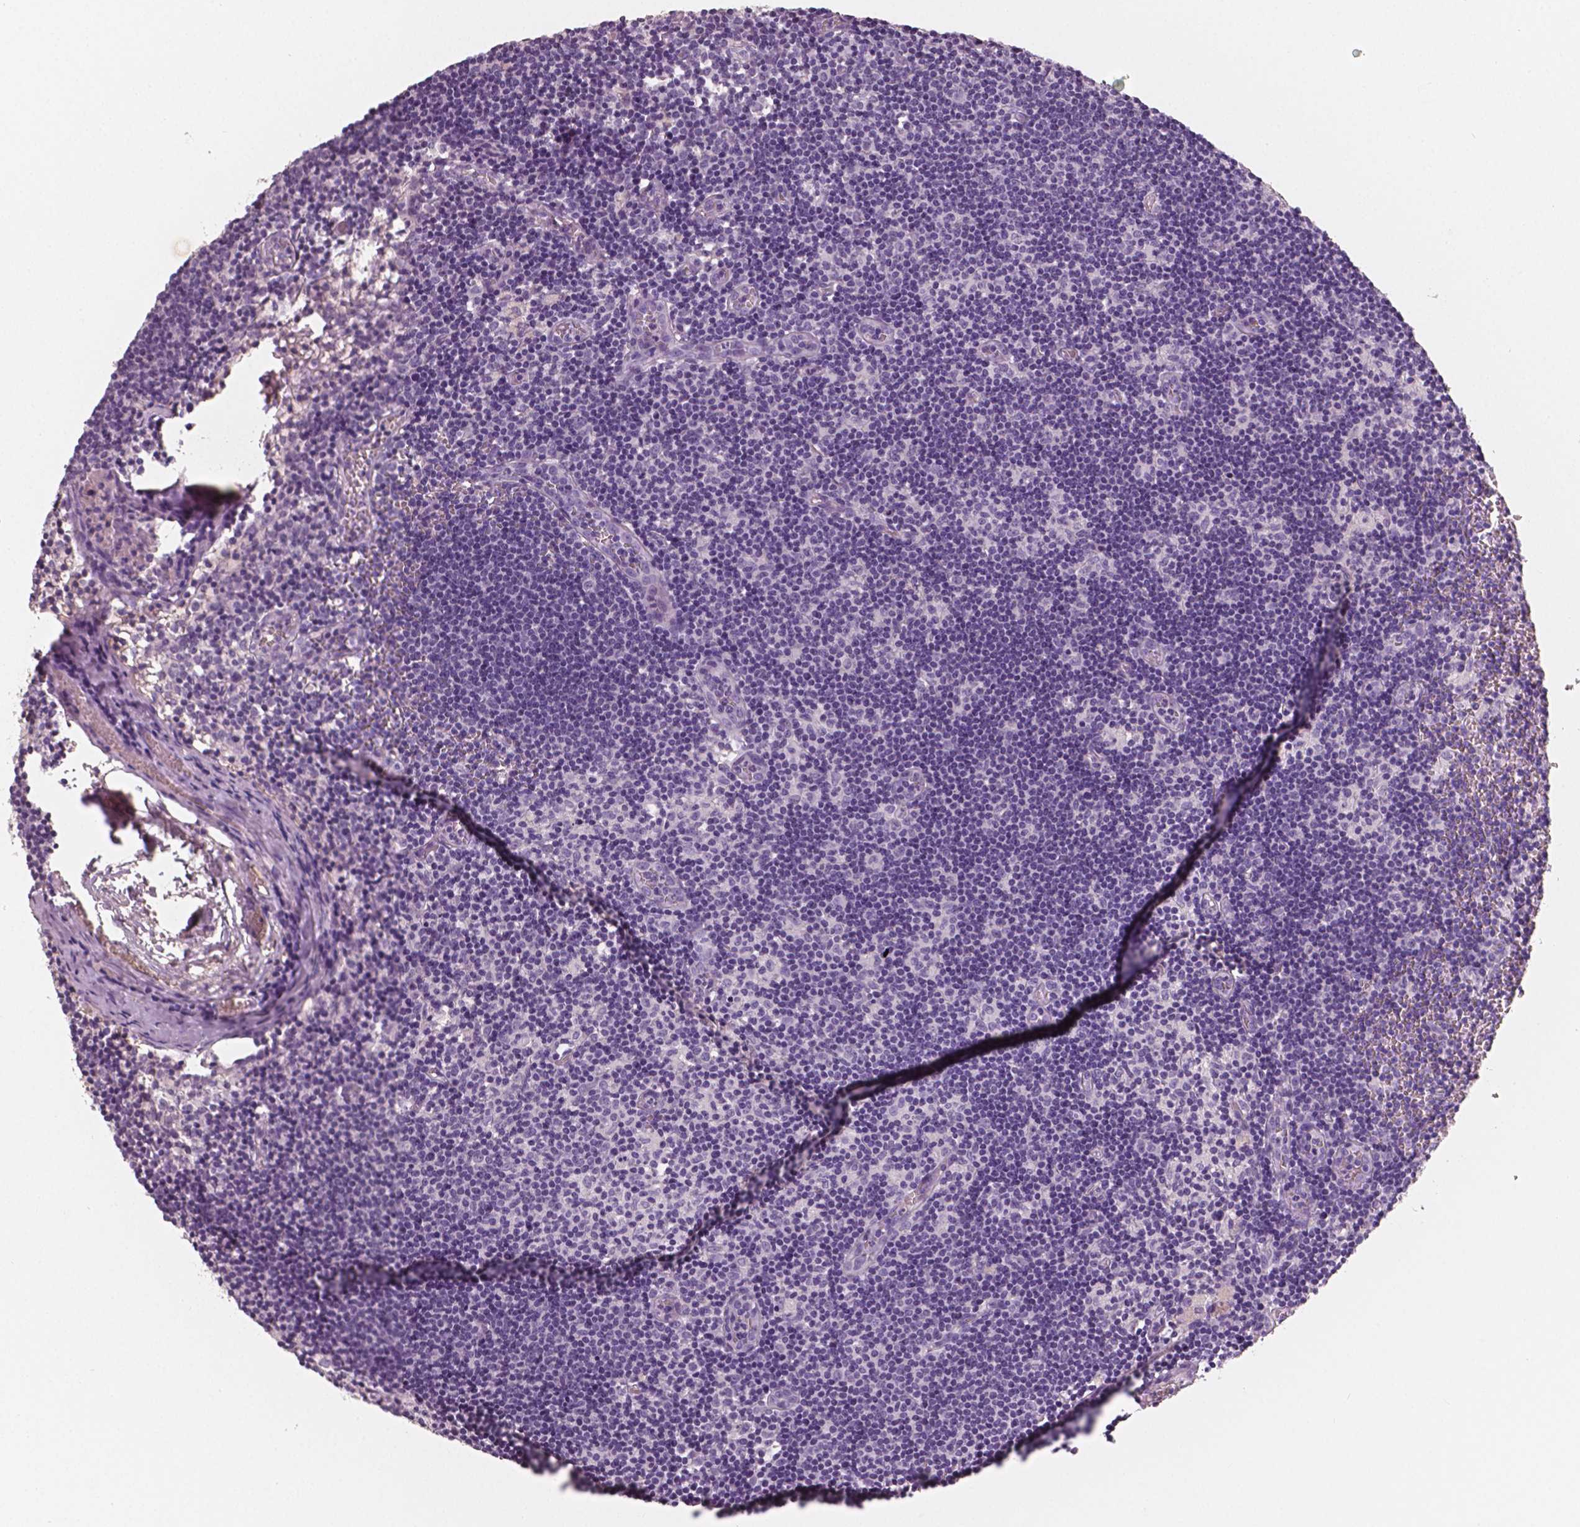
{"staining": {"intensity": "negative", "quantity": "none", "location": "none"}, "tissue": "lymph node", "cell_type": "Germinal center cells", "image_type": "normal", "snomed": [{"axis": "morphology", "description": "Normal tissue, NOS"}, {"axis": "topography", "description": "Lymph node"}], "caption": "An image of lymph node stained for a protein shows no brown staining in germinal center cells.", "gene": "APOA4", "patient": {"sex": "female", "age": 52}}